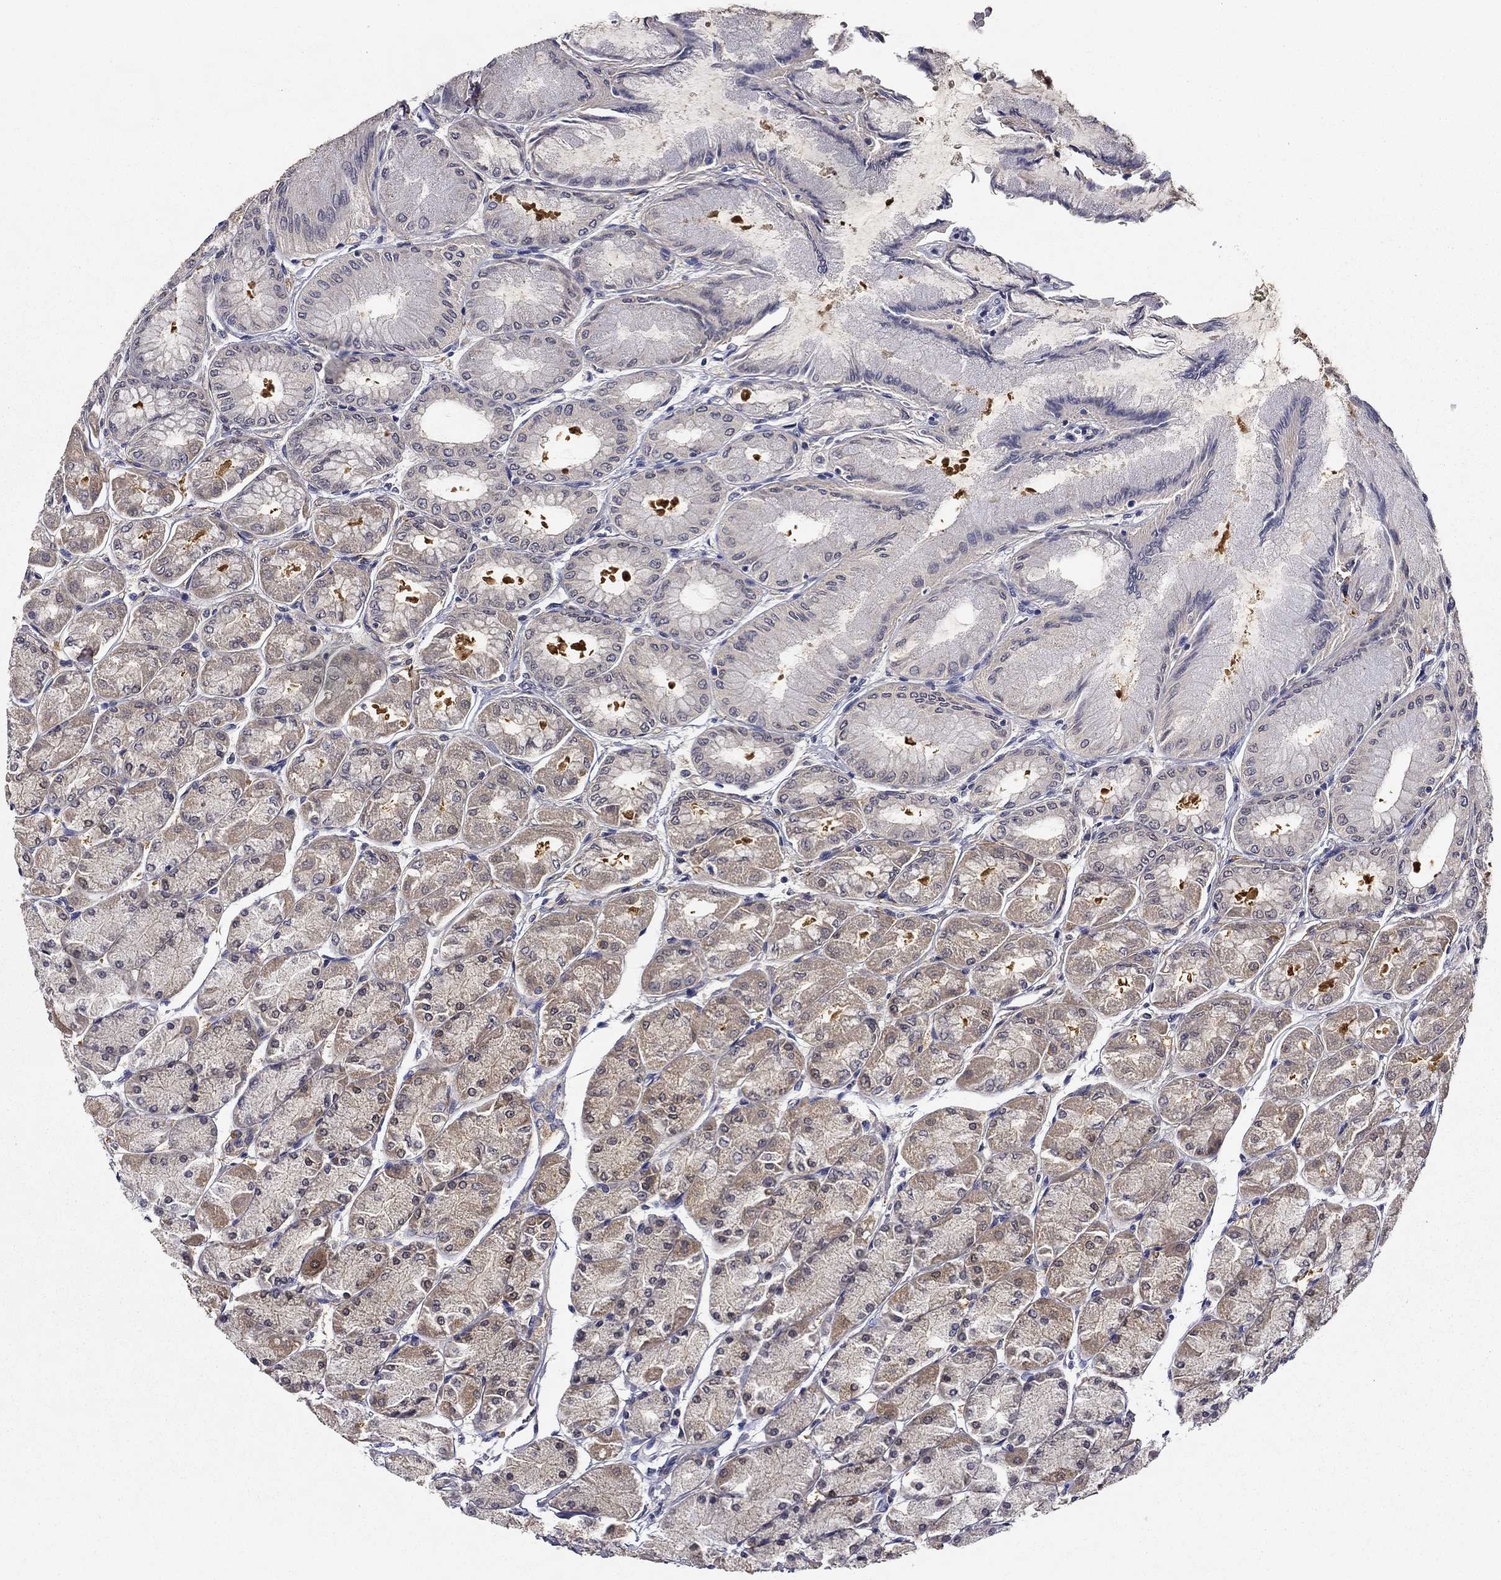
{"staining": {"intensity": "moderate", "quantity": "<25%", "location": "cytoplasmic/membranous"}, "tissue": "stomach", "cell_type": "Glandular cells", "image_type": "normal", "snomed": [{"axis": "morphology", "description": "Normal tissue, NOS"}, {"axis": "topography", "description": "Stomach, upper"}], "caption": "Protein staining of unremarkable stomach exhibits moderate cytoplasmic/membranous expression in approximately <25% of glandular cells.", "gene": "DDTL", "patient": {"sex": "male", "age": 60}}